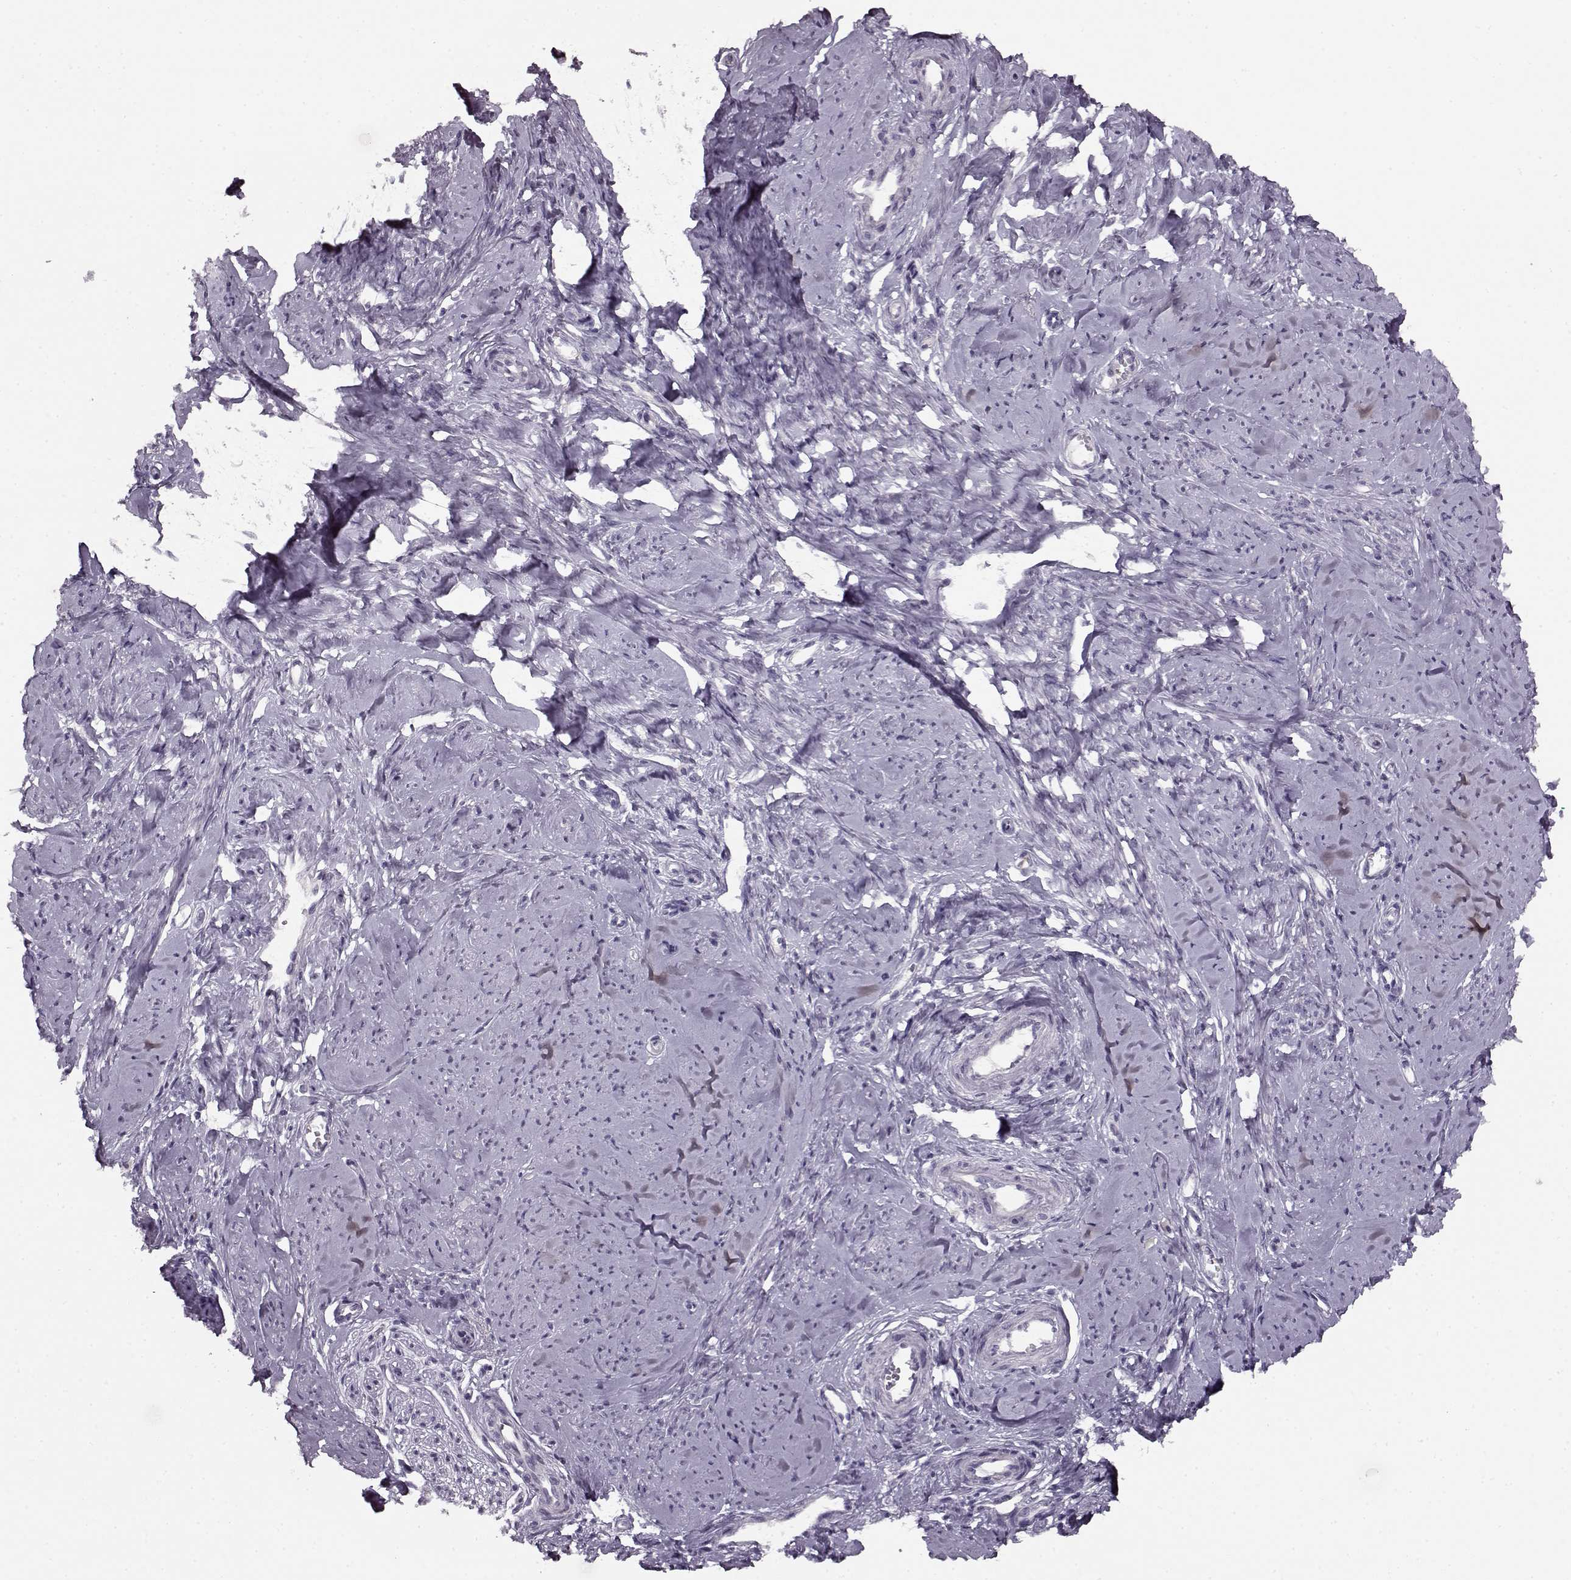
{"staining": {"intensity": "negative", "quantity": "none", "location": "none"}, "tissue": "smooth muscle", "cell_type": "Smooth muscle cells", "image_type": "normal", "snomed": [{"axis": "morphology", "description": "Normal tissue, NOS"}, {"axis": "topography", "description": "Smooth muscle"}], "caption": "This is a micrograph of immunohistochemistry staining of benign smooth muscle, which shows no positivity in smooth muscle cells. (Brightfield microscopy of DAB (3,3'-diaminobenzidine) IHC at high magnification).", "gene": "RP1L1", "patient": {"sex": "female", "age": 48}}